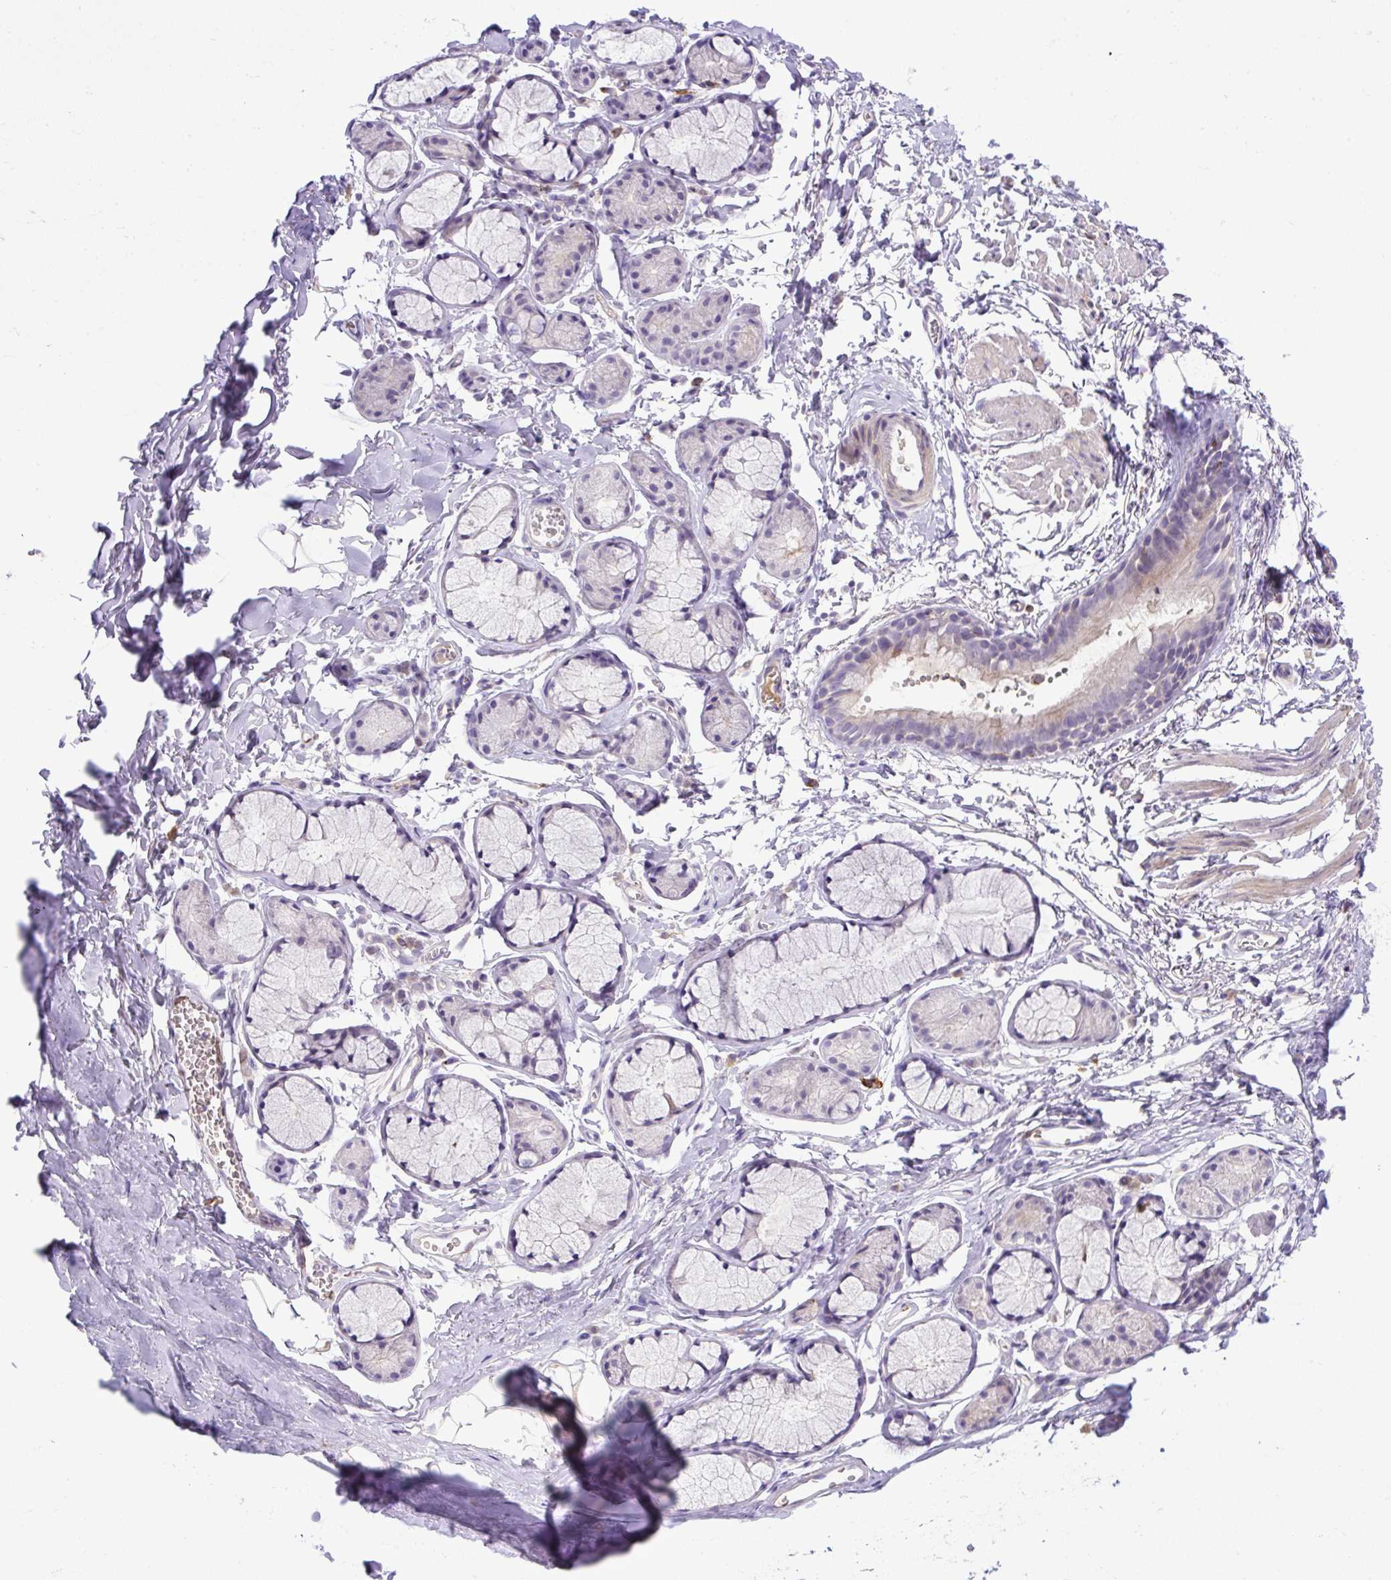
{"staining": {"intensity": "negative", "quantity": "none", "location": "none"}, "tissue": "adipose tissue", "cell_type": "Adipocytes", "image_type": "normal", "snomed": [{"axis": "morphology", "description": "Normal tissue, NOS"}, {"axis": "topography", "description": "Cartilage tissue"}, {"axis": "topography", "description": "Bronchus"}, {"axis": "topography", "description": "Peripheral nerve tissue"}], "caption": "Protein analysis of benign adipose tissue displays no significant positivity in adipocytes.", "gene": "SPTBN5", "patient": {"sex": "female", "age": 59}}